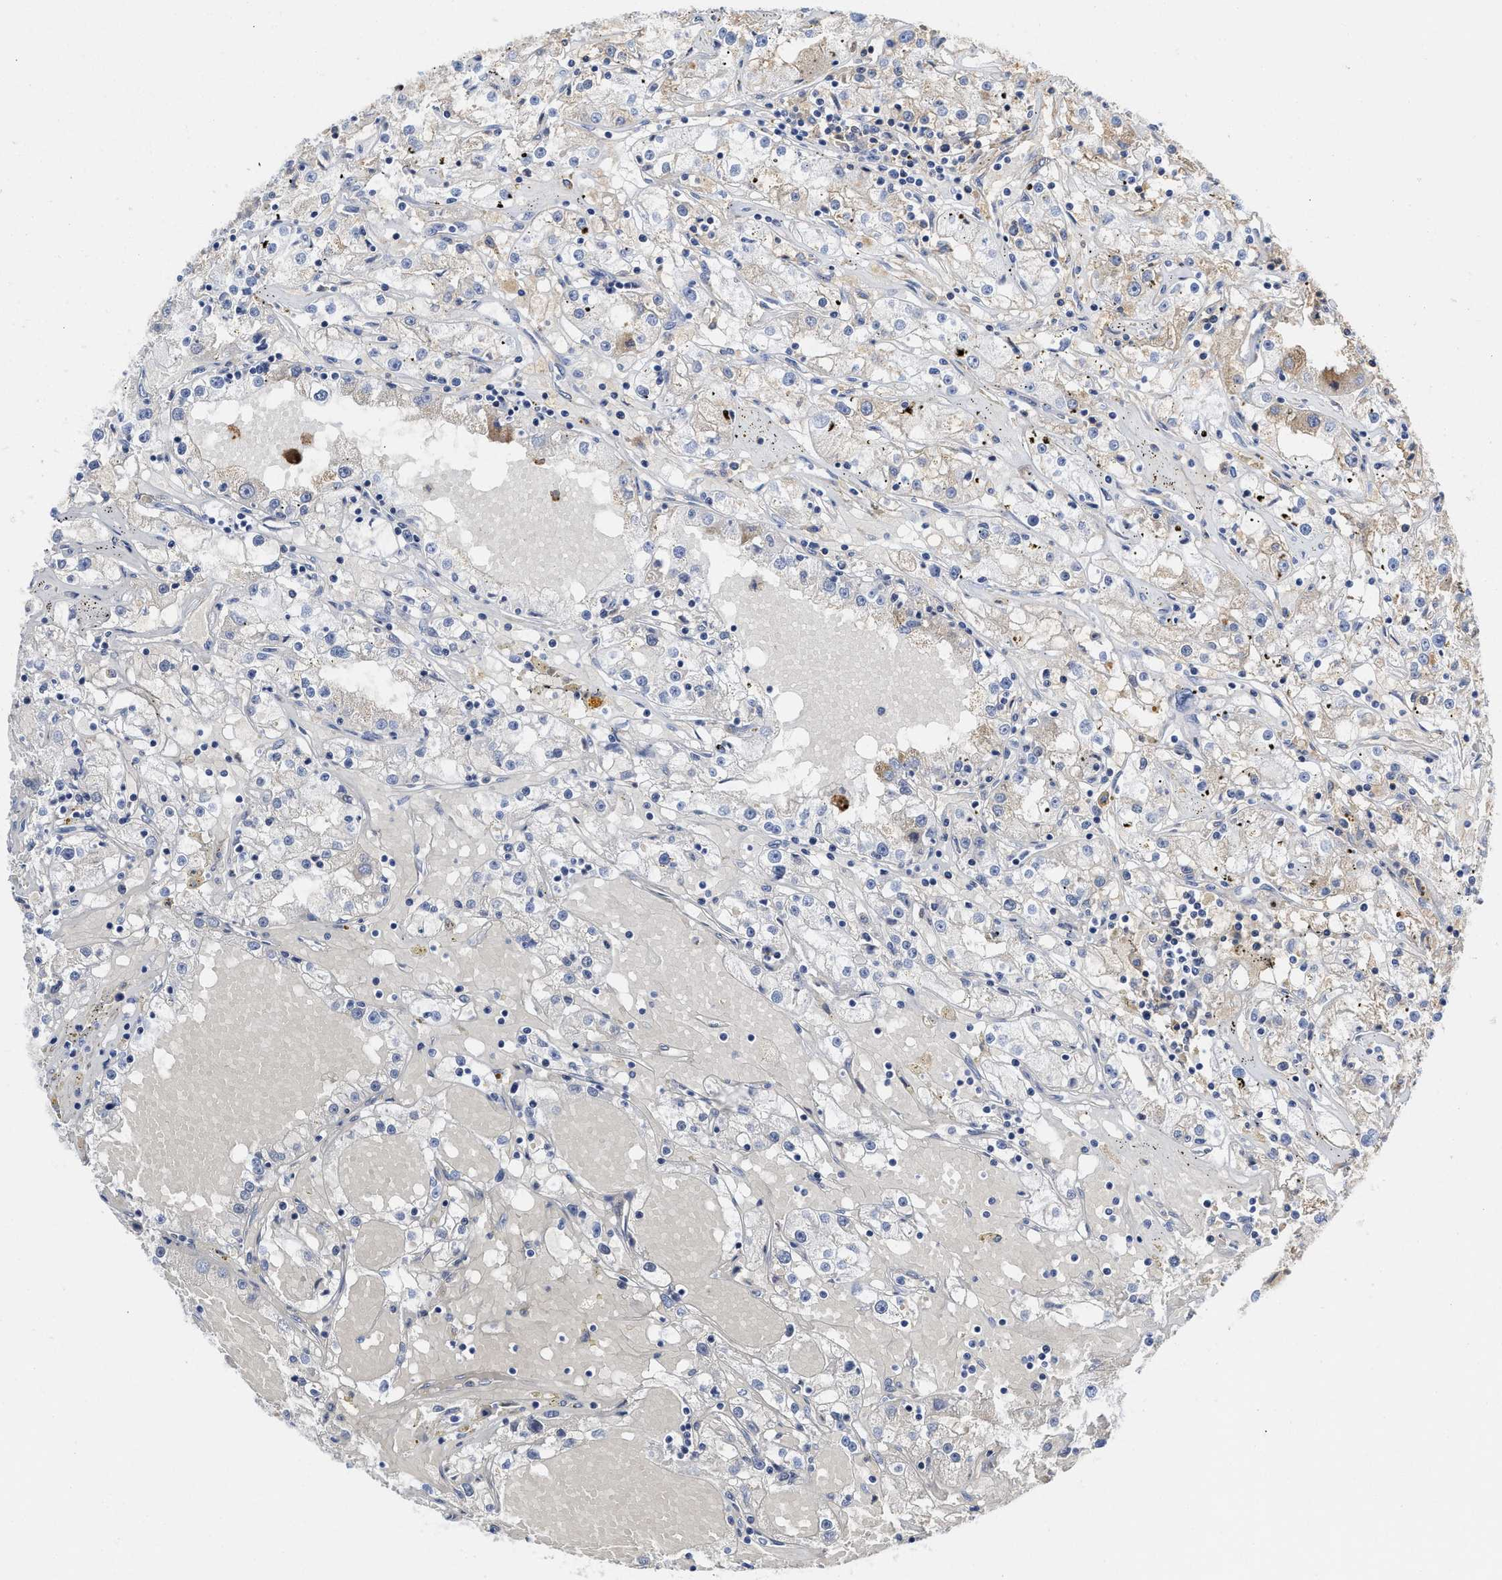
{"staining": {"intensity": "weak", "quantity": "<25%", "location": "cytoplasmic/membranous"}, "tissue": "renal cancer", "cell_type": "Tumor cells", "image_type": "cancer", "snomed": [{"axis": "morphology", "description": "Adenocarcinoma, NOS"}, {"axis": "topography", "description": "Kidney"}], "caption": "High magnification brightfield microscopy of renal cancer (adenocarcinoma) stained with DAB (brown) and counterstained with hematoxylin (blue): tumor cells show no significant expression. (Brightfield microscopy of DAB (3,3'-diaminobenzidine) IHC at high magnification).", "gene": "C2", "patient": {"sex": "male", "age": 56}}